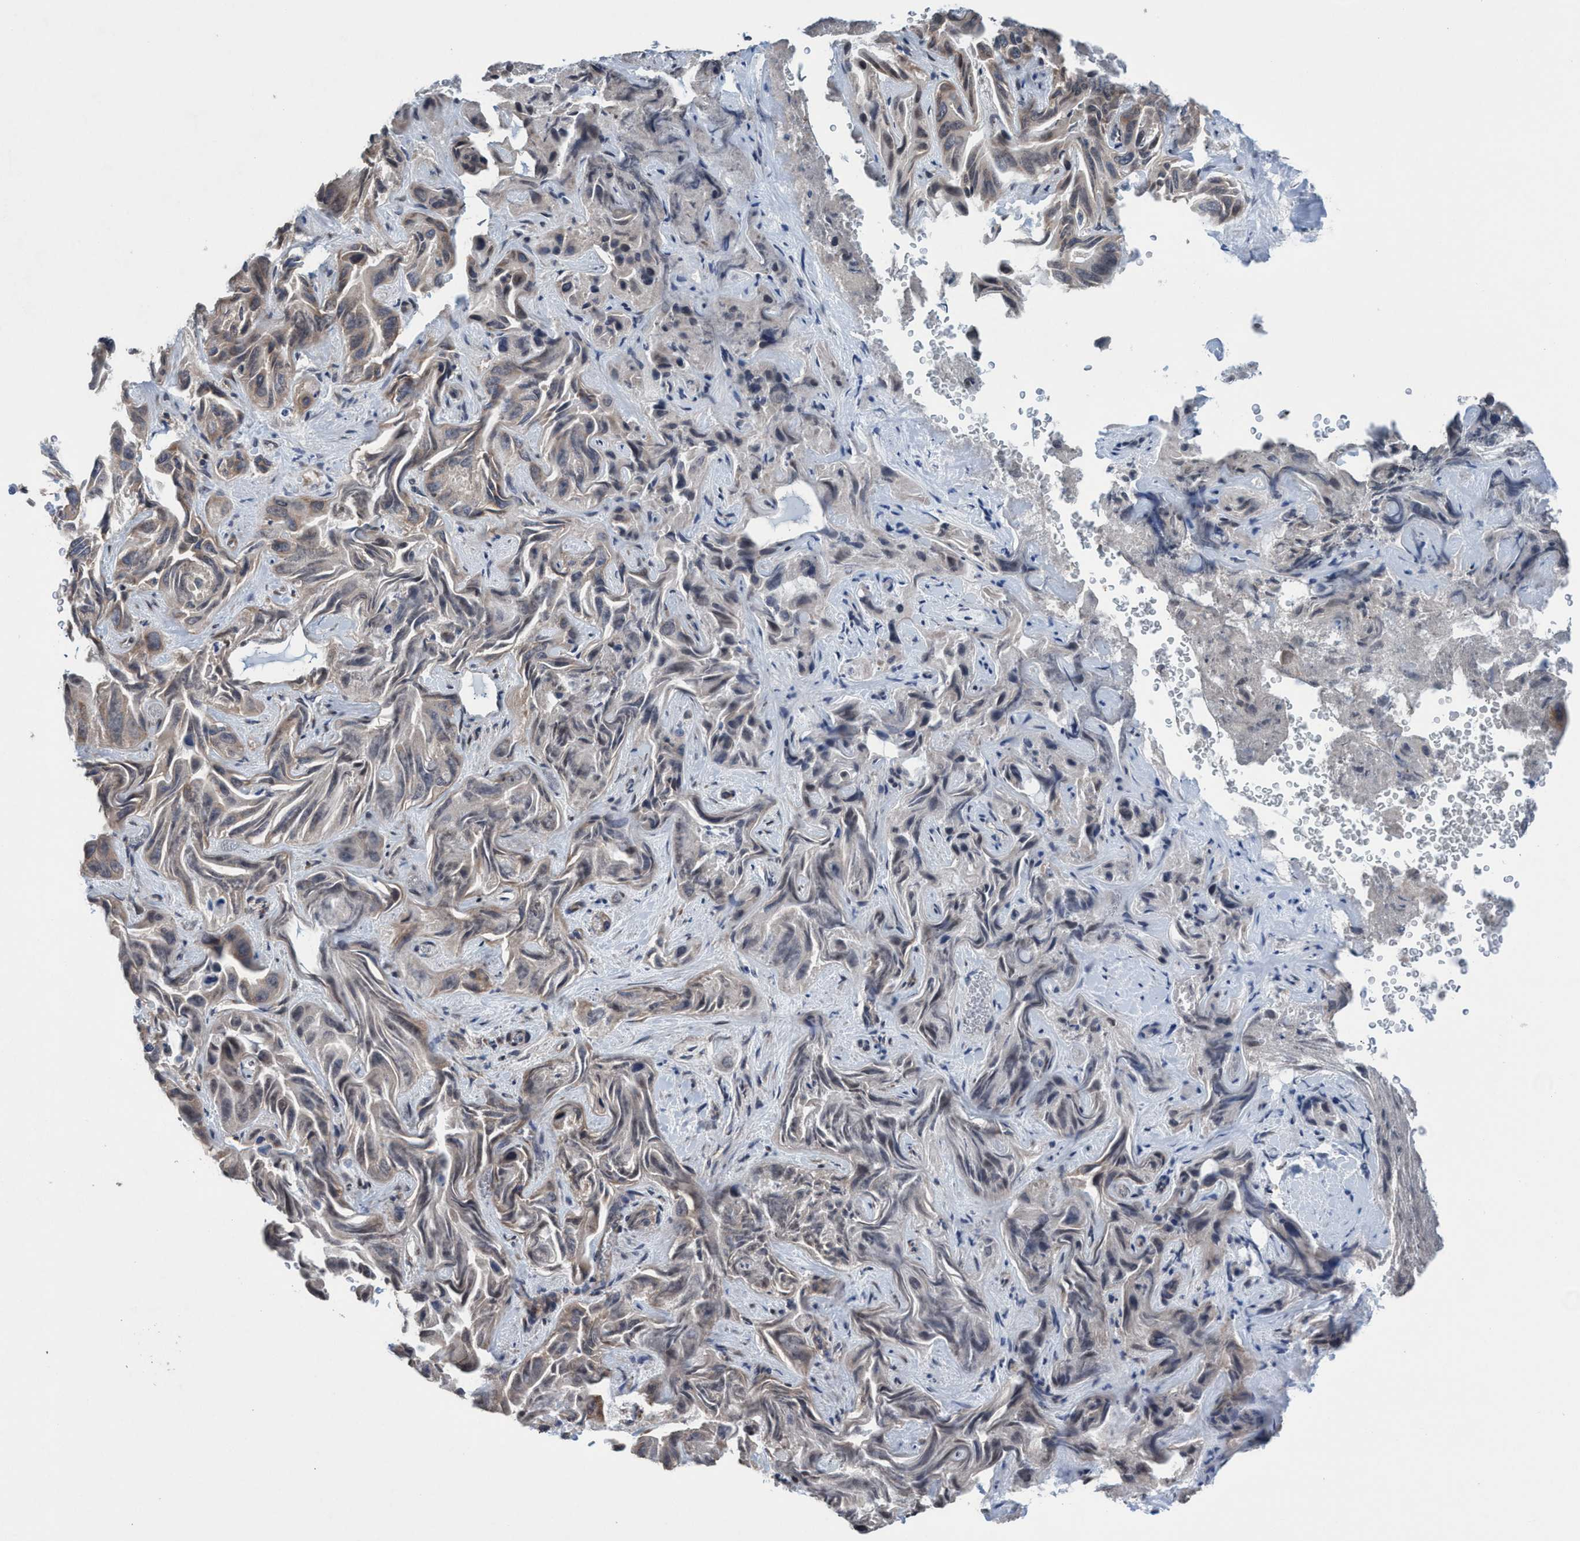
{"staining": {"intensity": "weak", "quantity": "<25%", "location": "cytoplasmic/membranous"}, "tissue": "liver cancer", "cell_type": "Tumor cells", "image_type": "cancer", "snomed": [{"axis": "morphology", "description": "Cholangiocarcinoma"}, {"axis": "topography", "description": "Liver"}], "caption": "Human liver cancer stained for a protein using immunohistochemistry (IHC) demonstrates no staining in tumor cells.", "gene": "METAP2", "patient": {"sex": "female", "age": 52}}